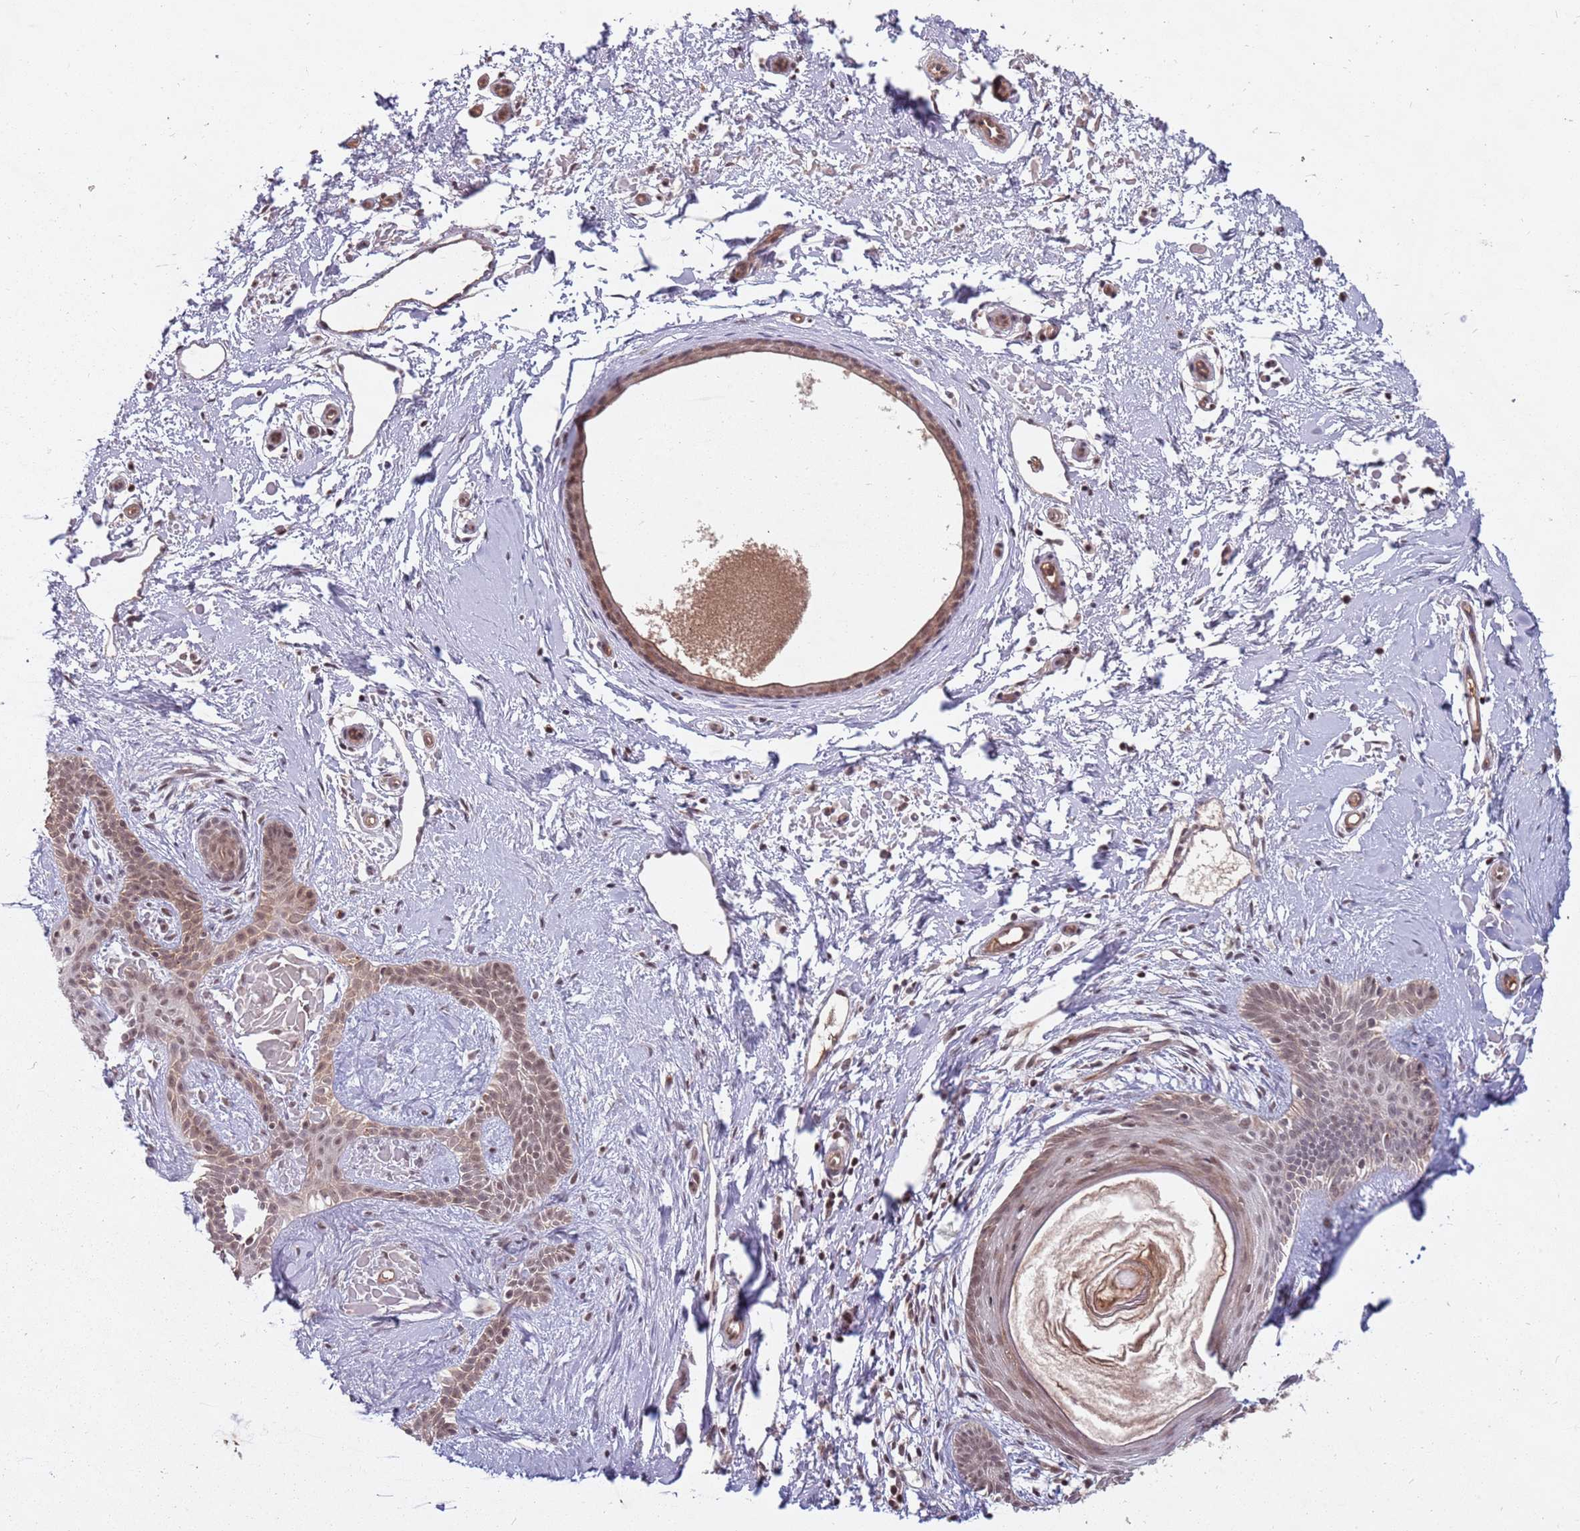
{"staining": {"intensity": "moderate", "quantity": ">75%", "location": "cytoplasmic/membranous,nuclear"}, "tissue": "skin cancer", "cell_type": "Tumor cells", "image_type": "cancer", "snomed": [{"axis": "morphology", "description": "Basal cell carcinoma"}, {"axis": "topography", "description": "Skin"}], "caption": "DAB (3,3'-diaminobenzidine) immunohistochemical staining of skin cancer (basal cell carcinoma) shows moderate cytoplasmic/membranous and nuclear protein staining in about >75% of tumor cells.", "gene": "SUDS3", "patient": {"sex": "male", "age": 78}}